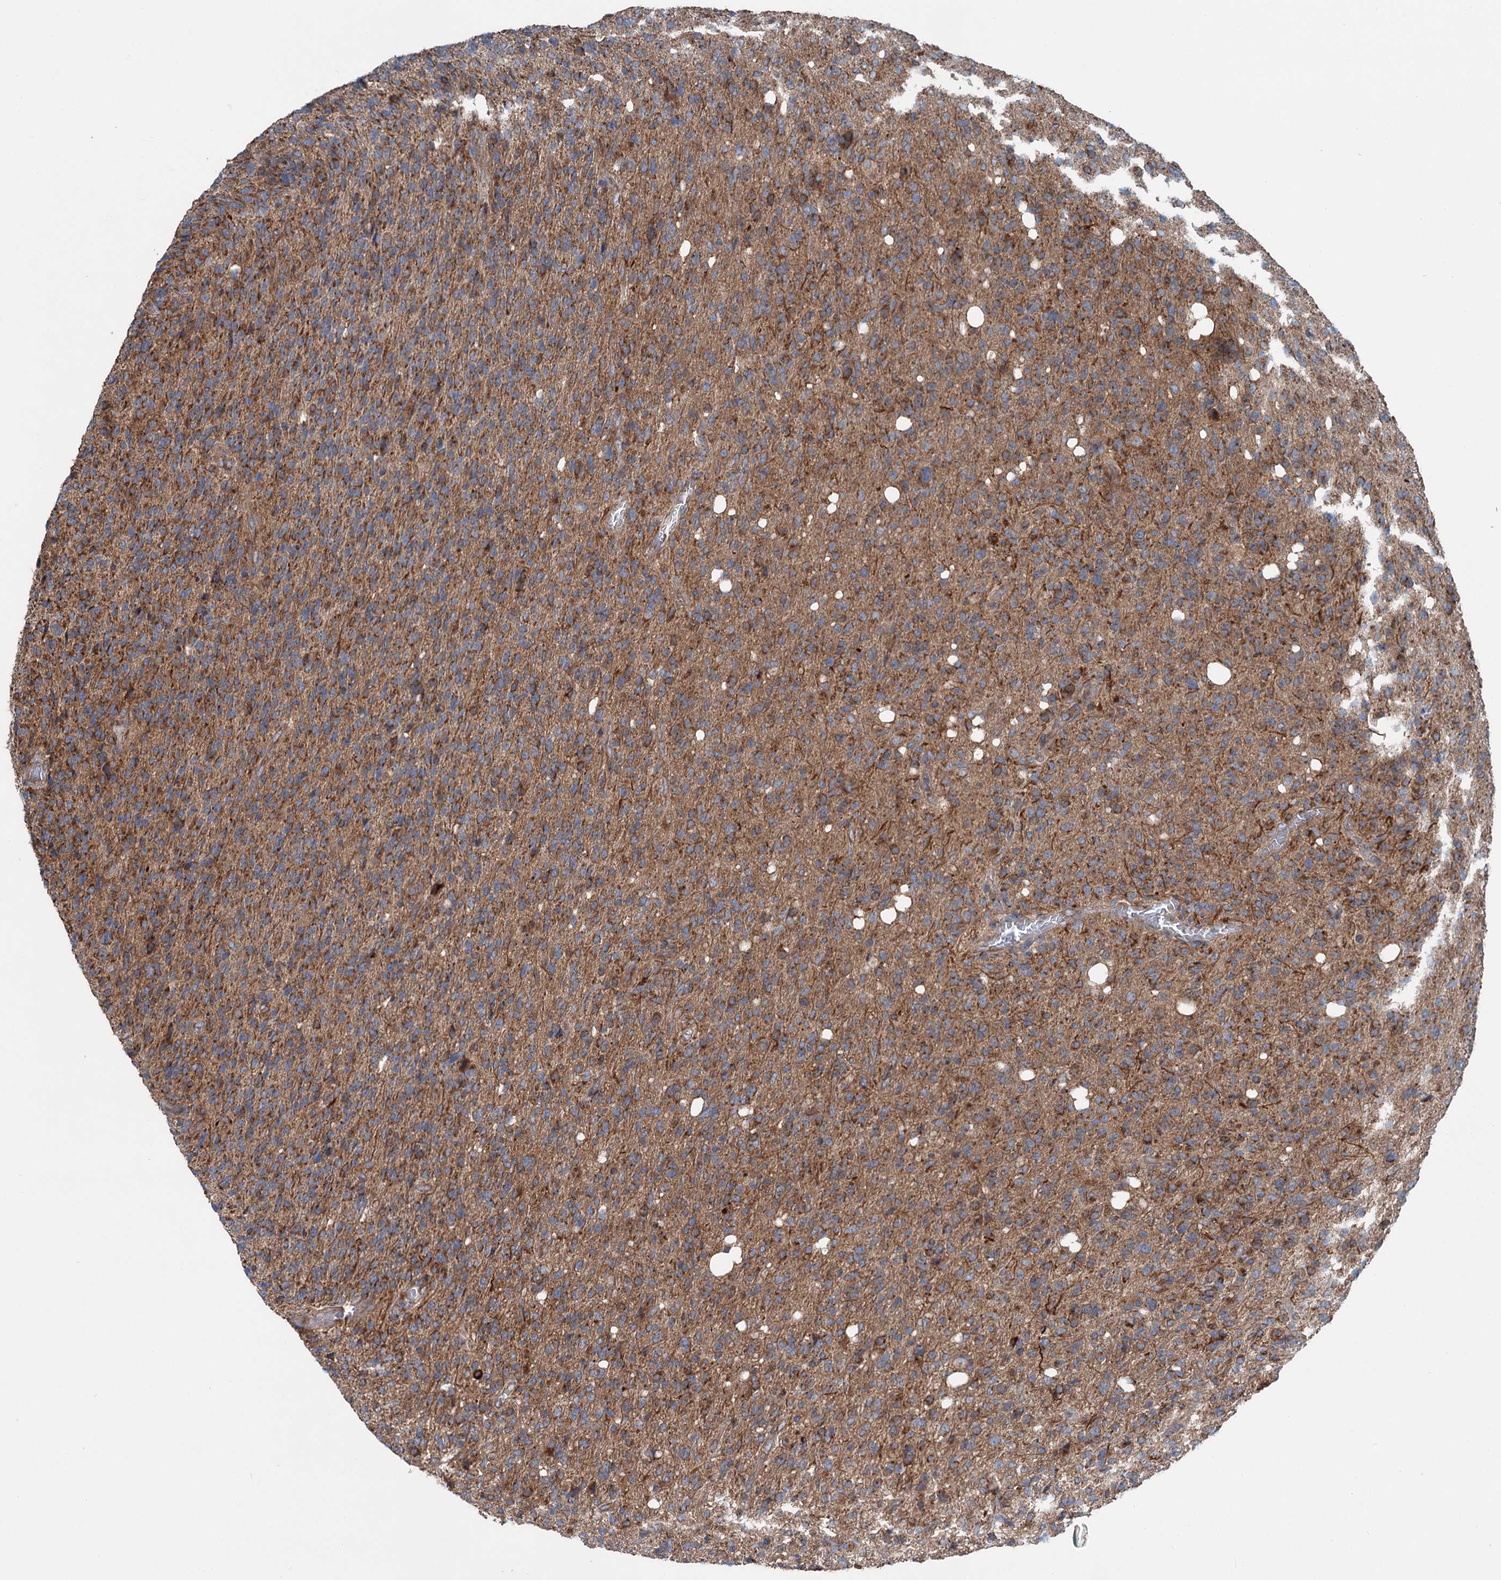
{"staining": {"intensity": "moderate", "quantity": ">75%", "location": "cytoplasmic/membranous"}, "tissue": "glioma", "cell_type": "Tumor cells", "image_type": "cancer", "snomed": [{"axis": "morphology", "description": "Glioma, malignant, High grade"}, {"axis": "topography", "description": "Brain"}], "caption": "IHC histopathology image of glioma stained for a protein (brown), which displays medium levels of moderate cytoplasmic/membranous positivity in about >75% of tumor cells.", "gene": "CALCOCO1", "patient": {"sex": "female", "age": 57}}